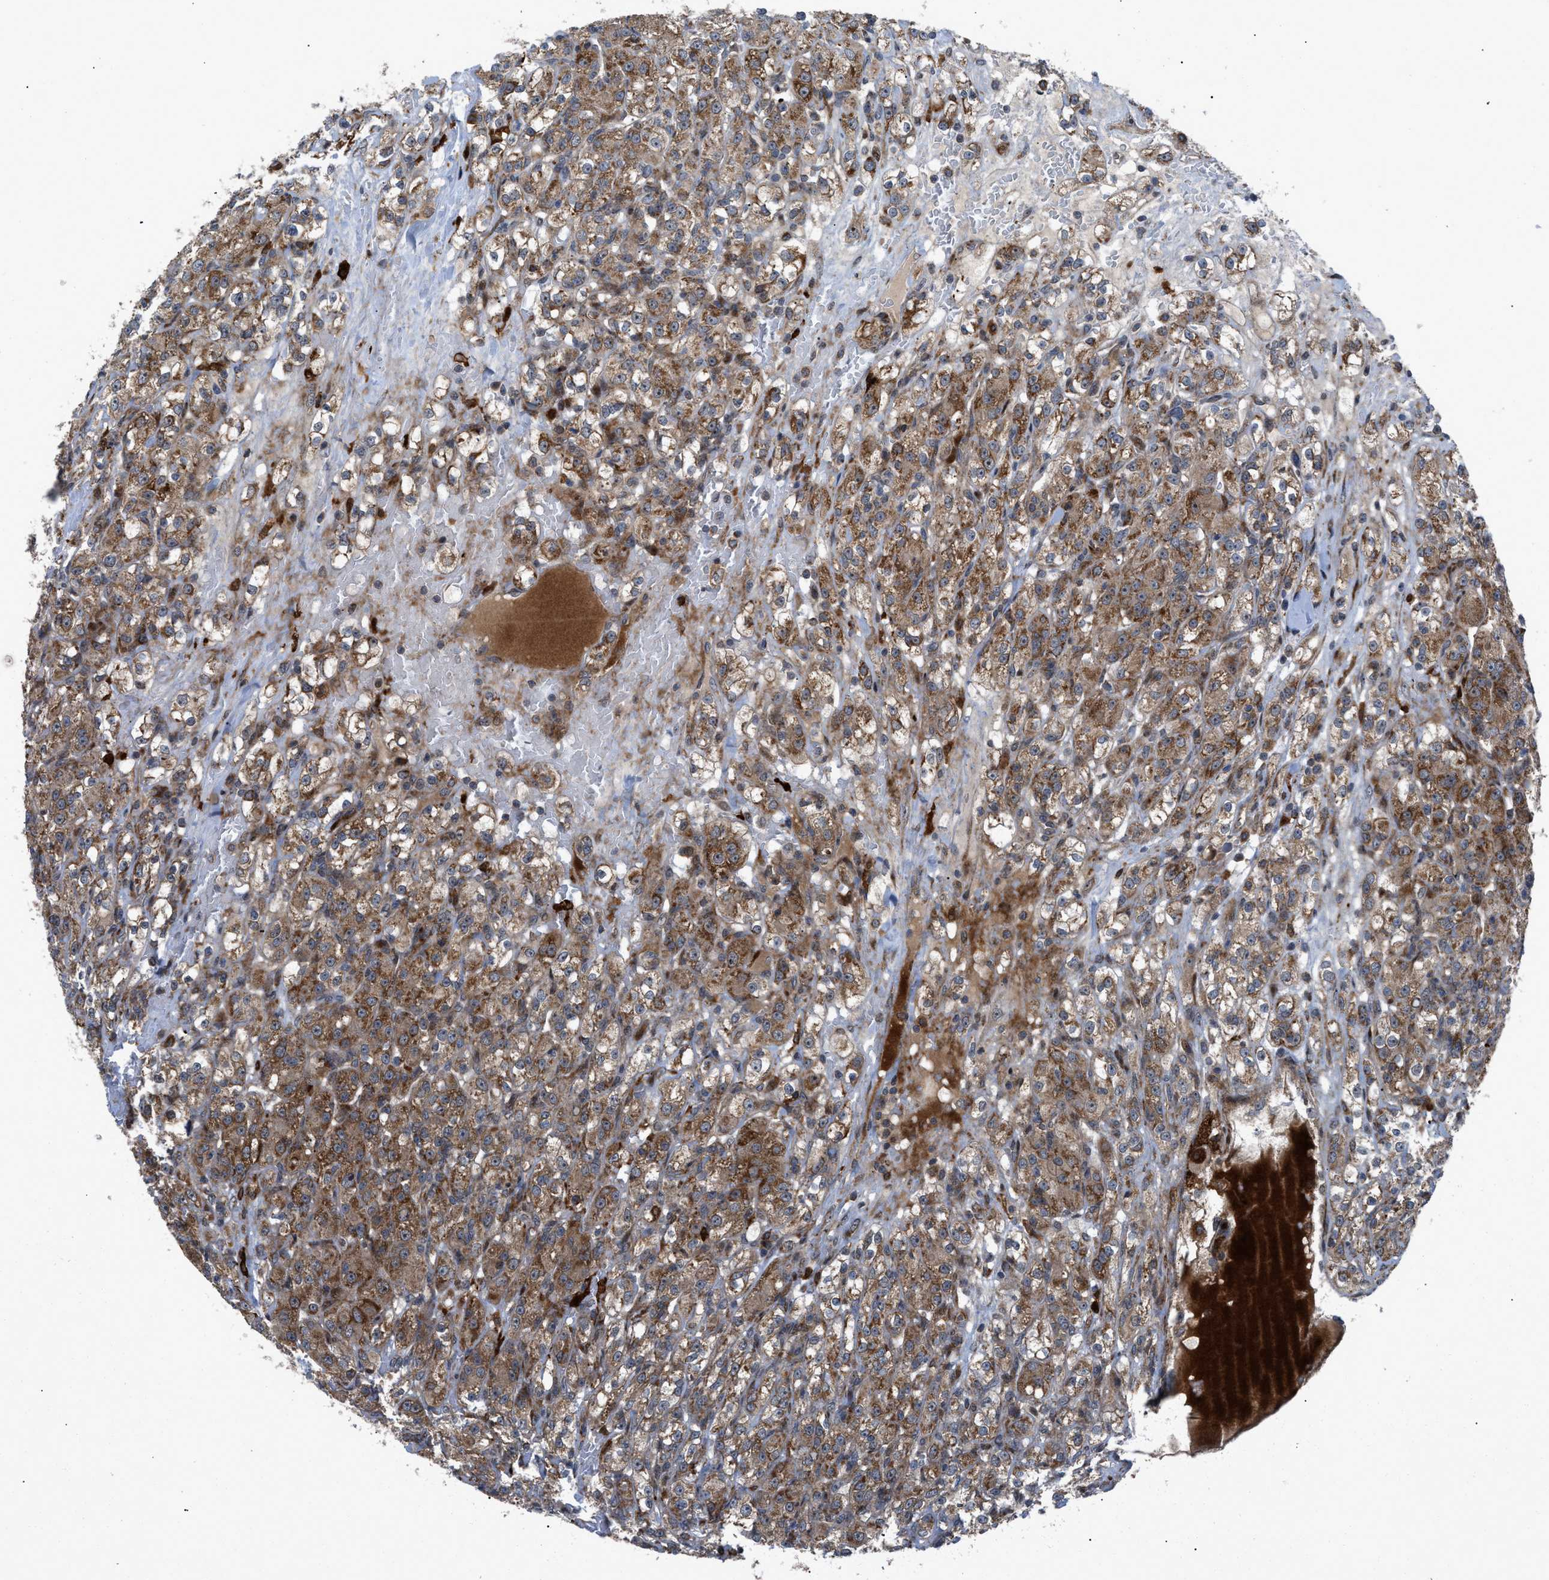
{"staining": {"intensity": "moderate", "quantity": ">75%", "location": "cytoplasmic/membranous"}, "tissue": "renal cancer", "cell_type": "Tumor cells", "image_type": "cancer", "snomed": [{"axis": "morphology", "description": "Normal tissue, NOS"}, {"axis": "morphology", "description": "Adenocarcinoma, NOS"}, {"axis": "topography", "description": "Kidney"}], "caption": "This photomicrograph exhibits immunohistochemistry (IHC) staining of adenocarcinoma (renal), with medium moderate cytoplasmic/membranous positivity in about >75% of tumor cells.", "gene": "AP3M2", "patient": {"sex": "male", "age": 61}}